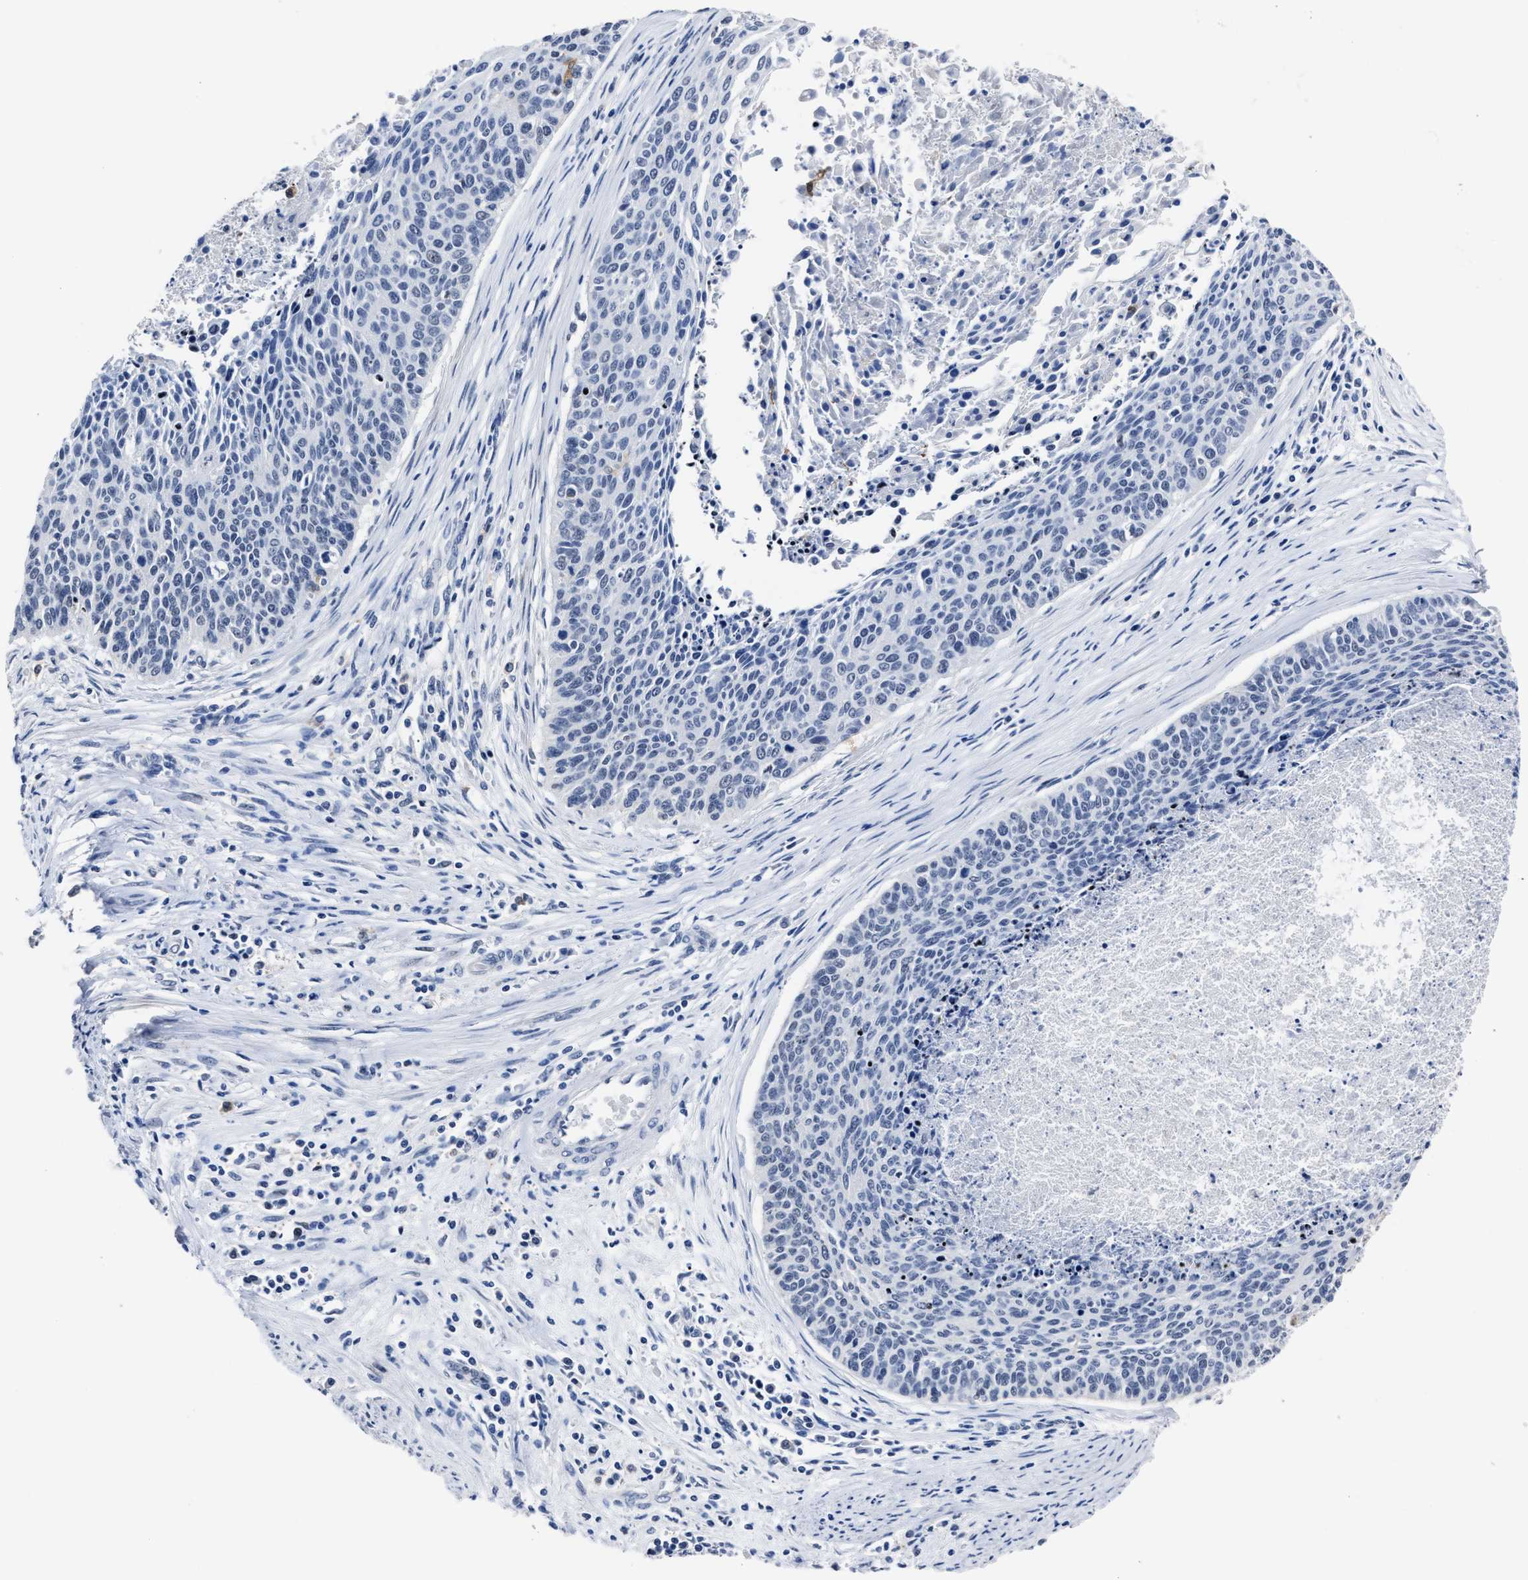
{"staining": {"intensity": "negative", "quantity": "none", "location": "none"}, "tissue": "cervical cancer", "cell_type": "Tumor cells", "image_type": "cancer", "snomed": [{"axis": "morphology", "description": "Squamous cell carcinoma, NOS"}, {"axis": "topography", "description": "Cervix"}], "caption": "Immunohistochemistry (IHC) histopathology image of cervical cancer stained for a protein (brown), which reveals no staining in tumor cells. (DAB immunohistochemistry (IHC) visualized using brightfield microscopy, high magnification).", "gene": "PRPF4B", "patient": {"sex": "female", "age": 55}}